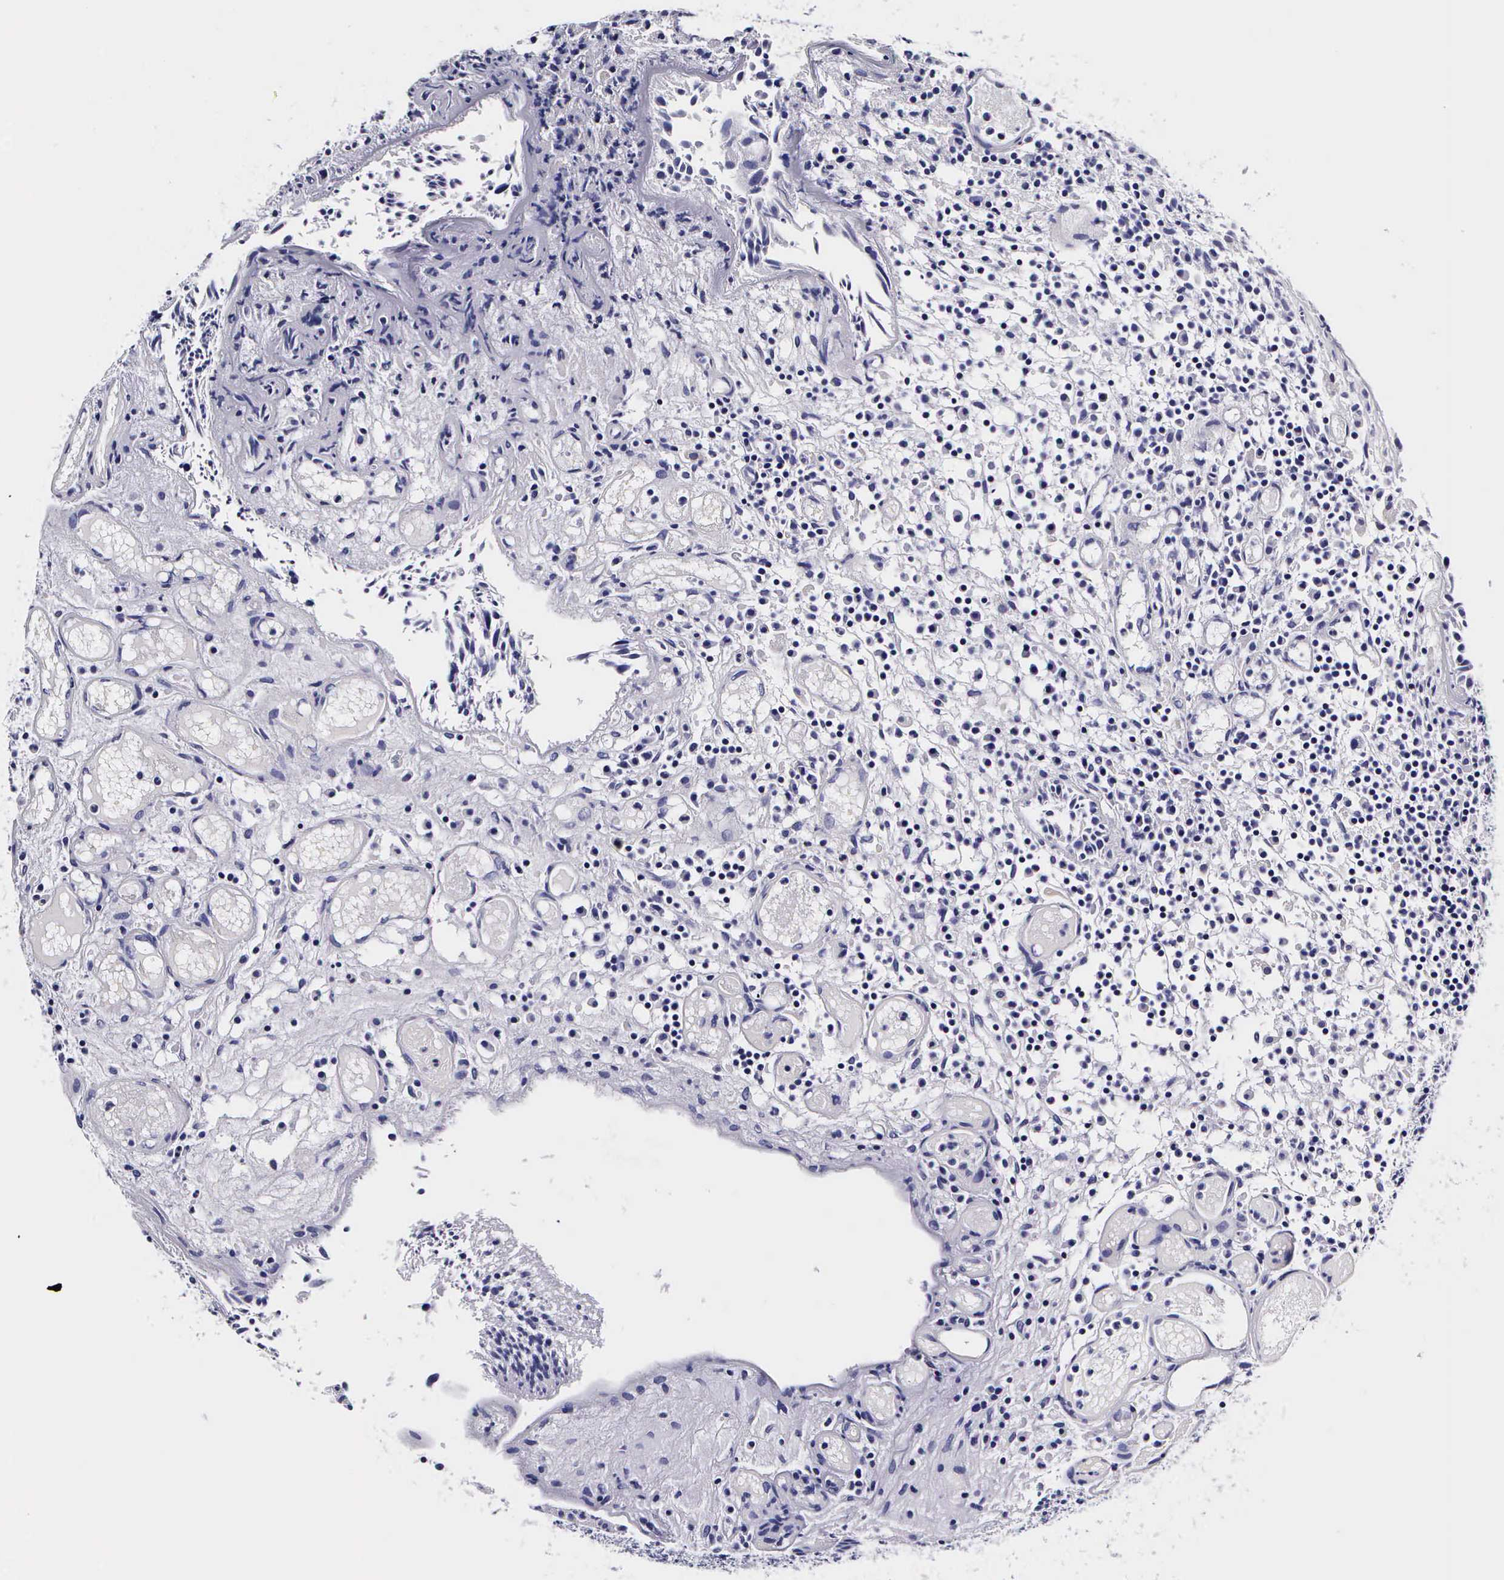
{"staining": {"intensity": "negative", "quantity": "none", "location": "none"}, "tissue": "urothelial cancer", "cell_type": "Tumor cells", "image_type": "cancer", "snomed": [{"axis": "morphology", "description": "Urothelial carcinoma, Low grade"}, {"axis": "topography", "description": "Urinary bladder"}], "caption": "Immunohistochemistry image of urothelial cancer stained for a protein (brown), which displays no positivity in tumor cells.", "gene": "IAPP", "patient": {"sex": "male", "age": 85}}